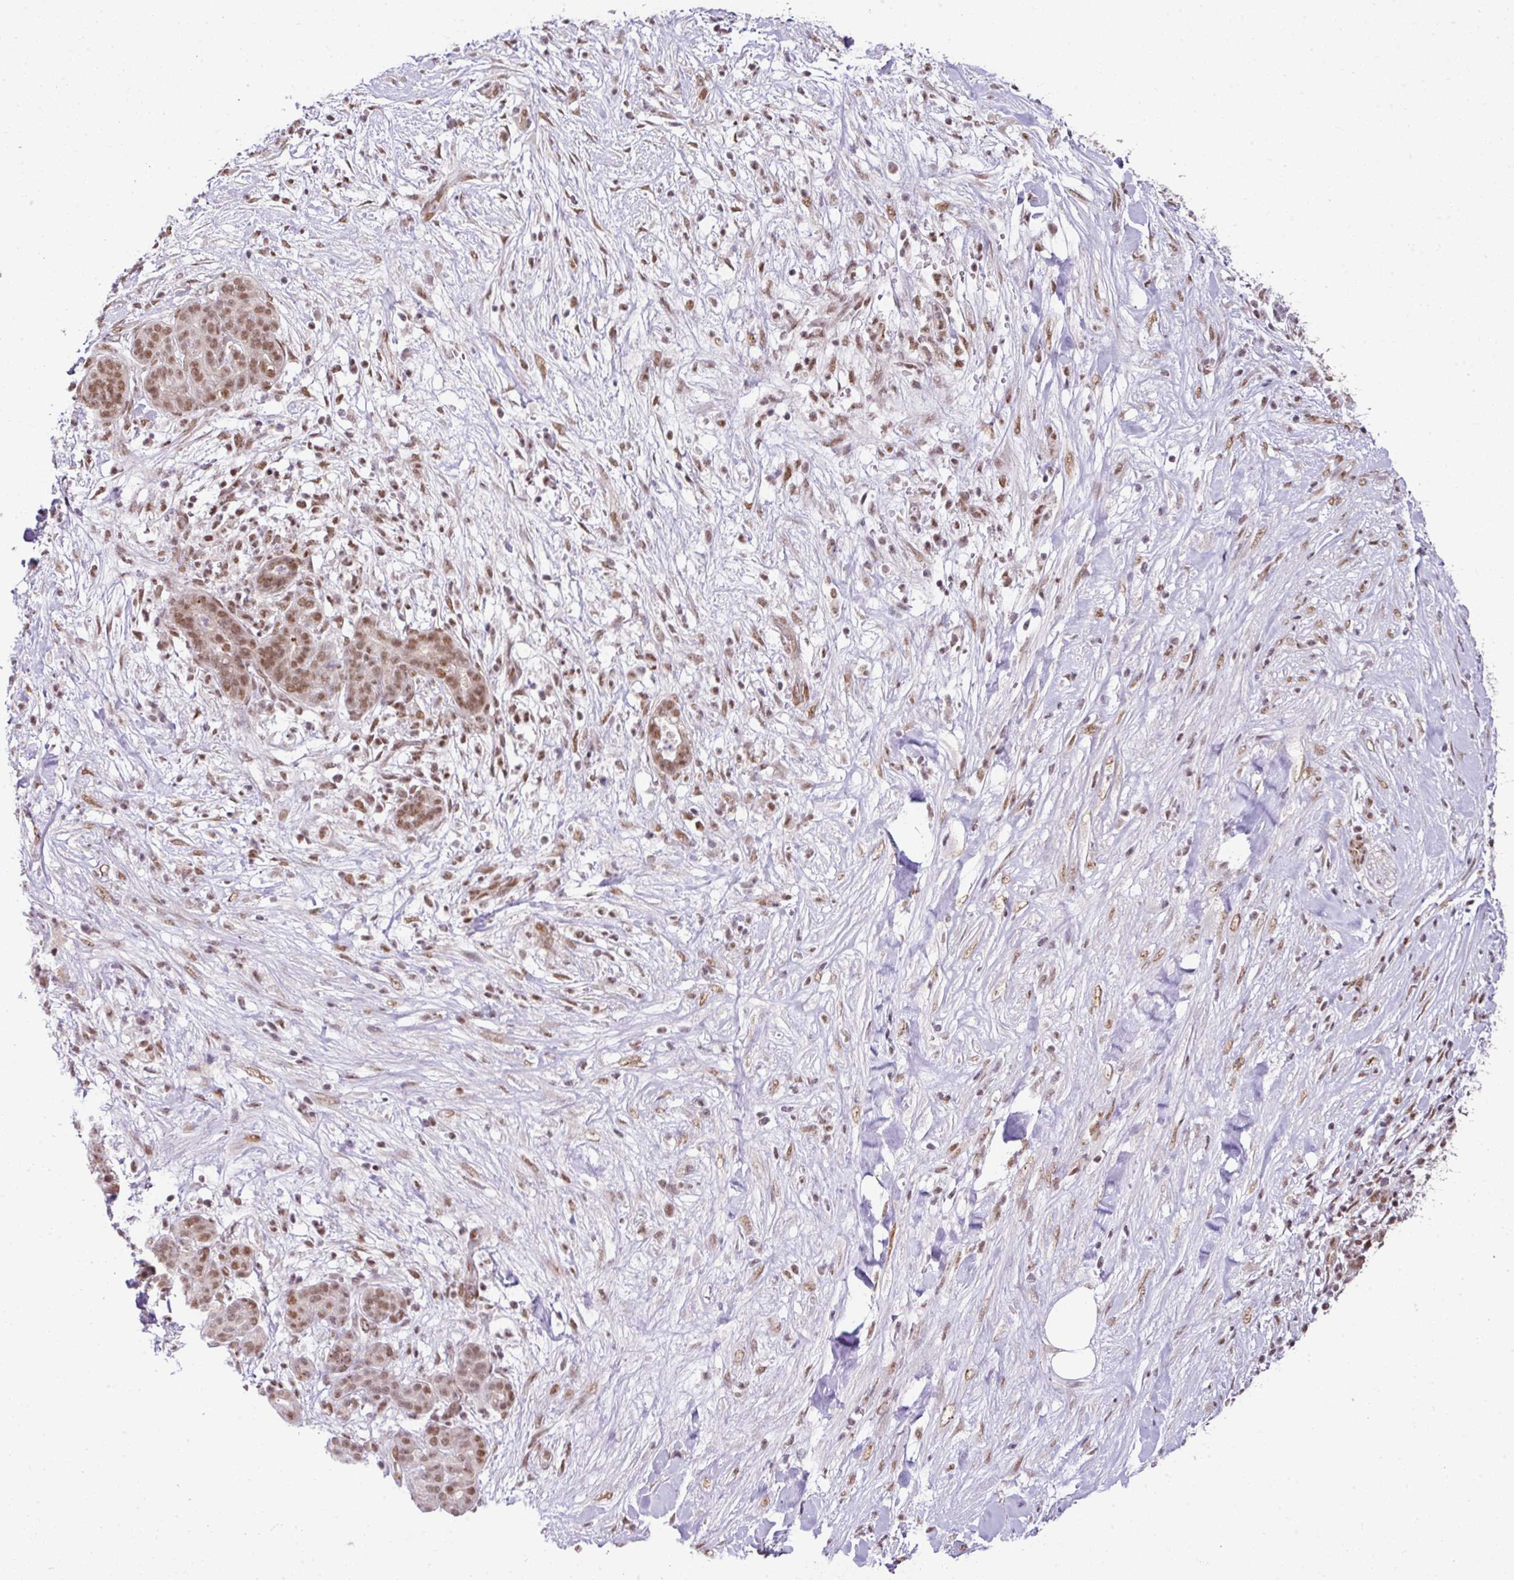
{"staining": {"intensity": "moderate", "quantity": ">75%", "location": "nuclear"}, "tissue": "pancreatic cancer", "cell_type": "Tumor cells", "image_type": "cancer", "snomed": [{"axis": "morphology", "description": "Adenocarcinoma, NOS"}, {"axis": "topography", "description": "Pancreas"}], "caption": "Tumor cells show medium levels of moderate nuclear expression in about >75% of cells in human pancreatic cancer. (DAB = brown stain, brightfield microscopy at high magnification).", "gene": "PGAP4", "patient": {"sex": "male", "age": 44}}